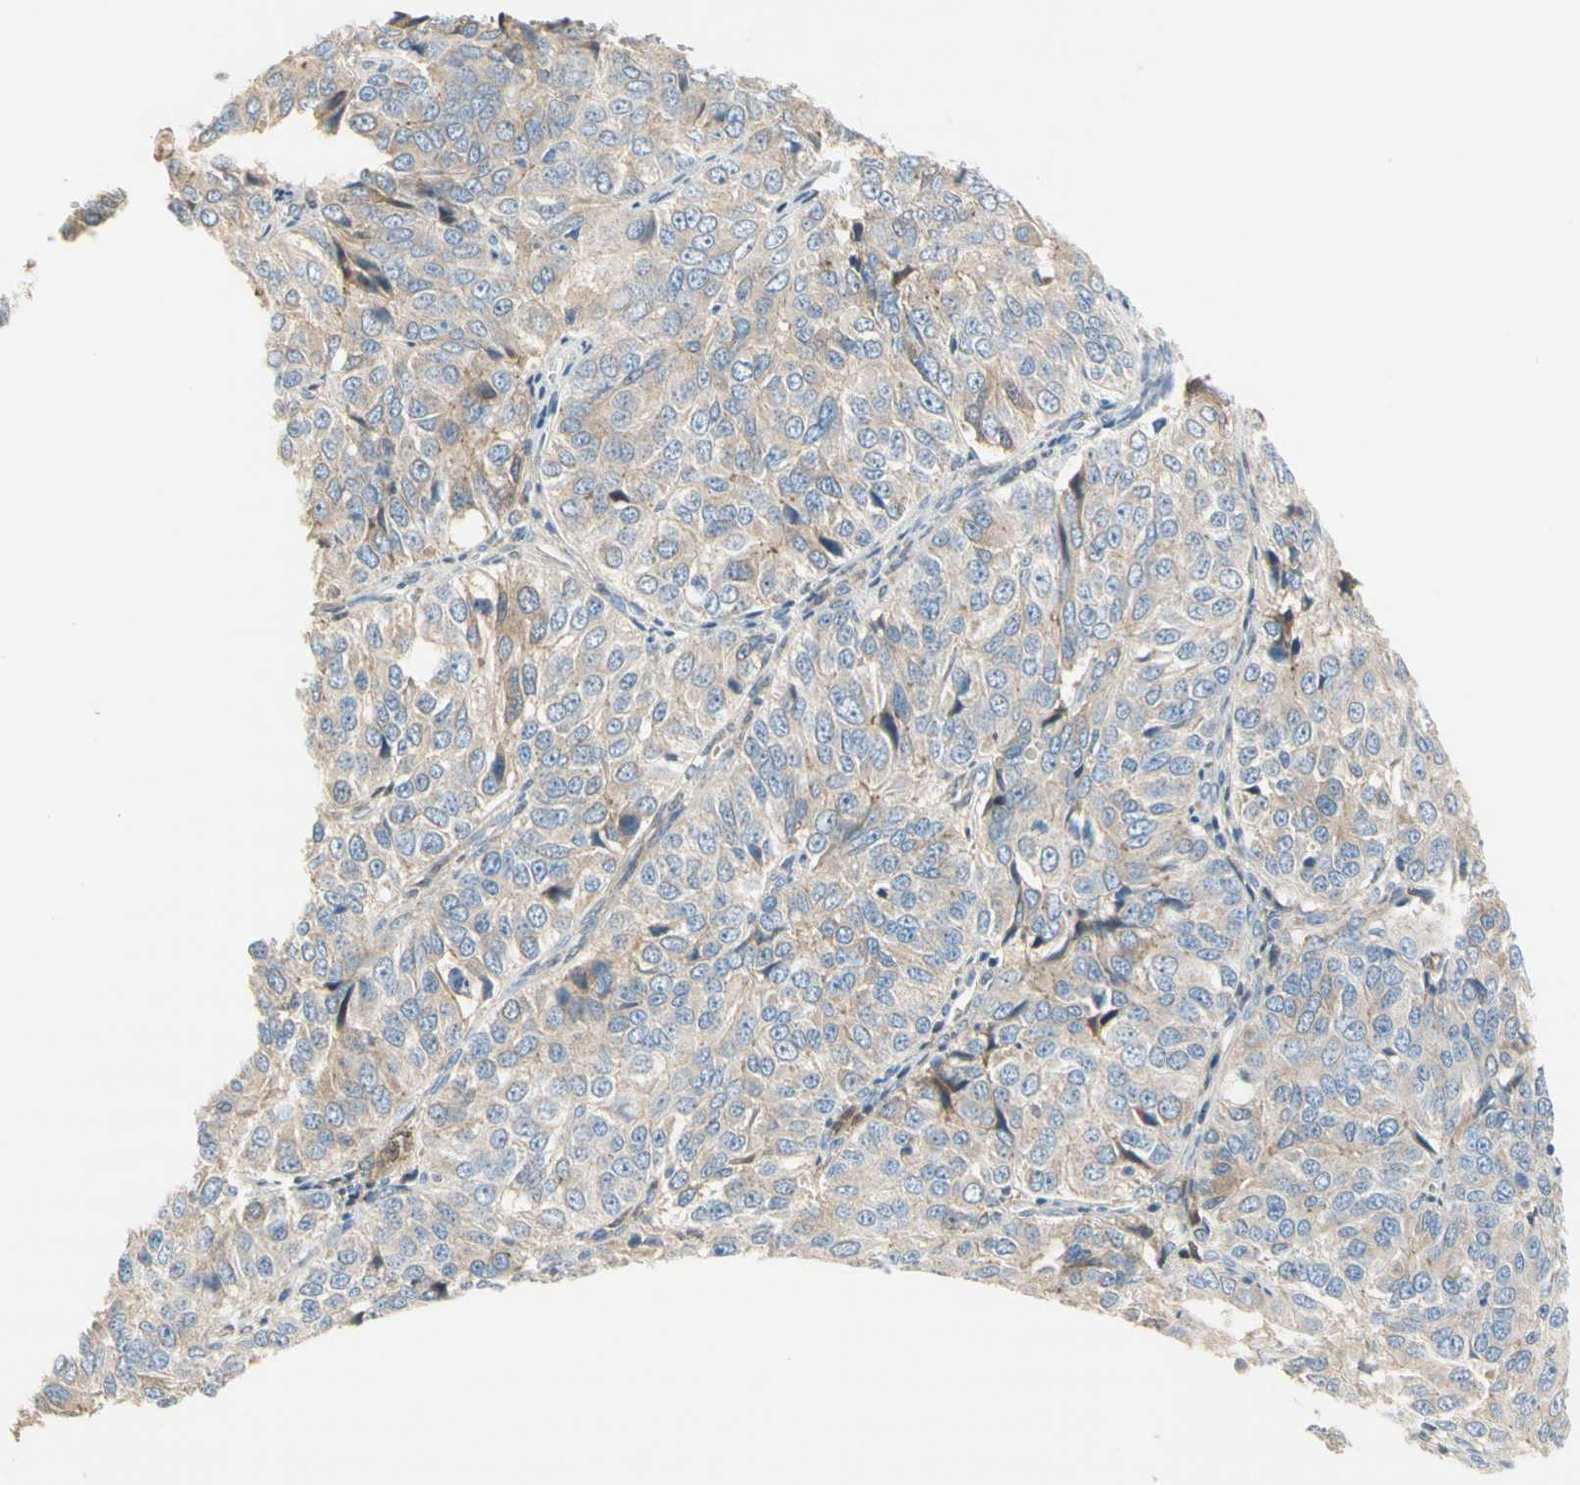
{"staining": {"intensity": "weak", "quantity": ">75%", "location": "cytoplasmic/membranous"}, "tissue": "ovarian cancer", "cell_type": "Tumor cells", "image_type": "cancer", "snomed": [{"axis": "morphology", "description": "Carcinoma, endometroid"}, {"axis": "topography", "description": "Ovary"}], "caption": "Immunohistochemical staining of human ovarian cancer (endometroid carcinoma) demonstrates low levels of weak cytoplasmic/membranous expression in about >75% of tumor cells.", "gene": "NECTIN4", "patient": {"sex": "female", "age": 51}}